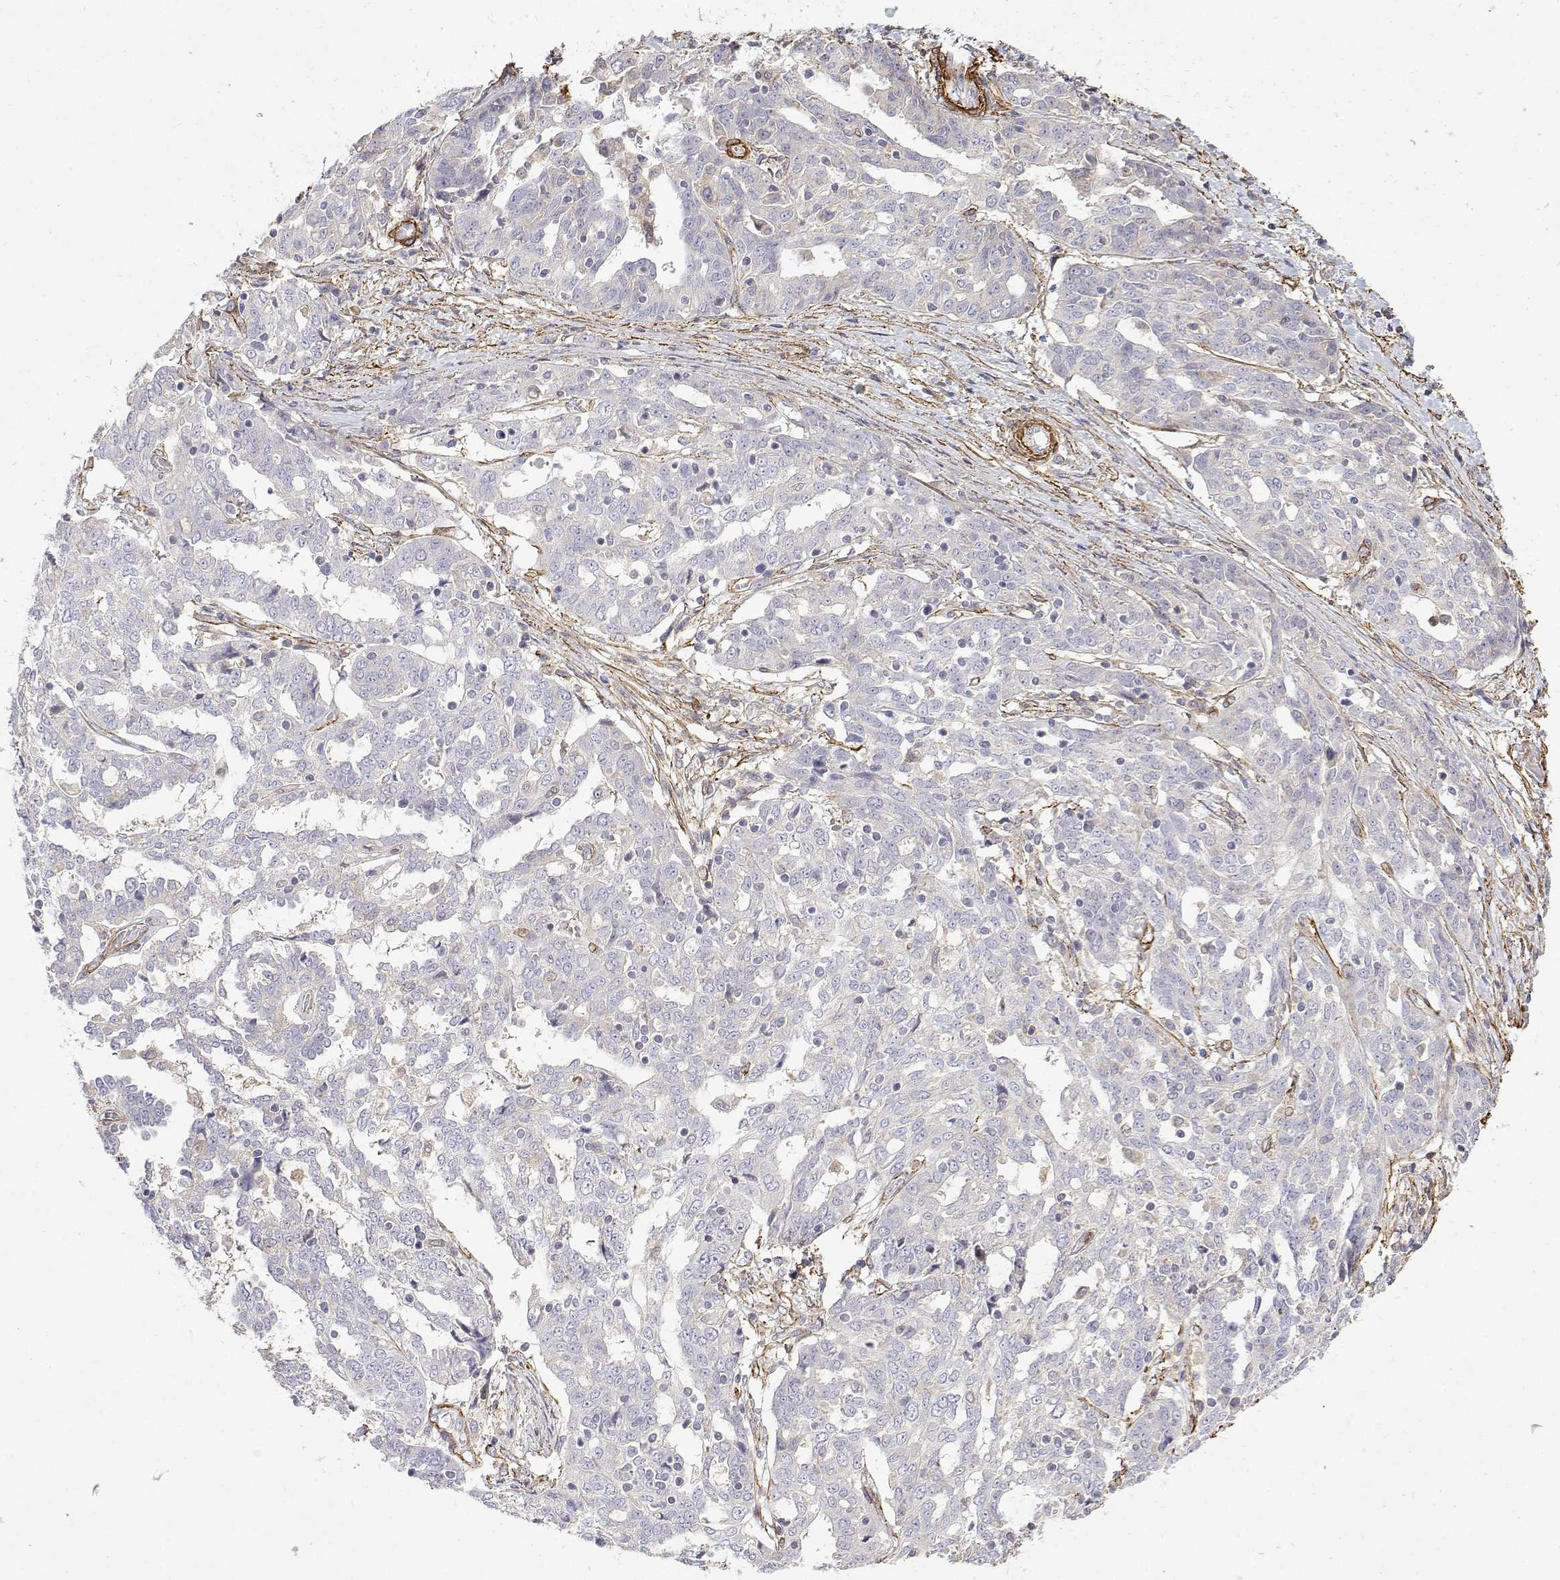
{"staining": {"intensity": "negative", "quantity": "none", "location": "none"}, "tissue": "ovarian cancer", "cell_type": "Tumor cells", "image_type": "cancer", "snomed": [{"axis": "morphology", "description": "Cystadenocarcinoma, serous, NOS"}, {"axis": "topography", "description": "Ovary"}], "caption": "Ovarian cancer was stained to show a protein in brown. There is no significant expression in tumor cells.", "gene": "SOWAHD", "patient": {"sex": "female", "age": 67}}